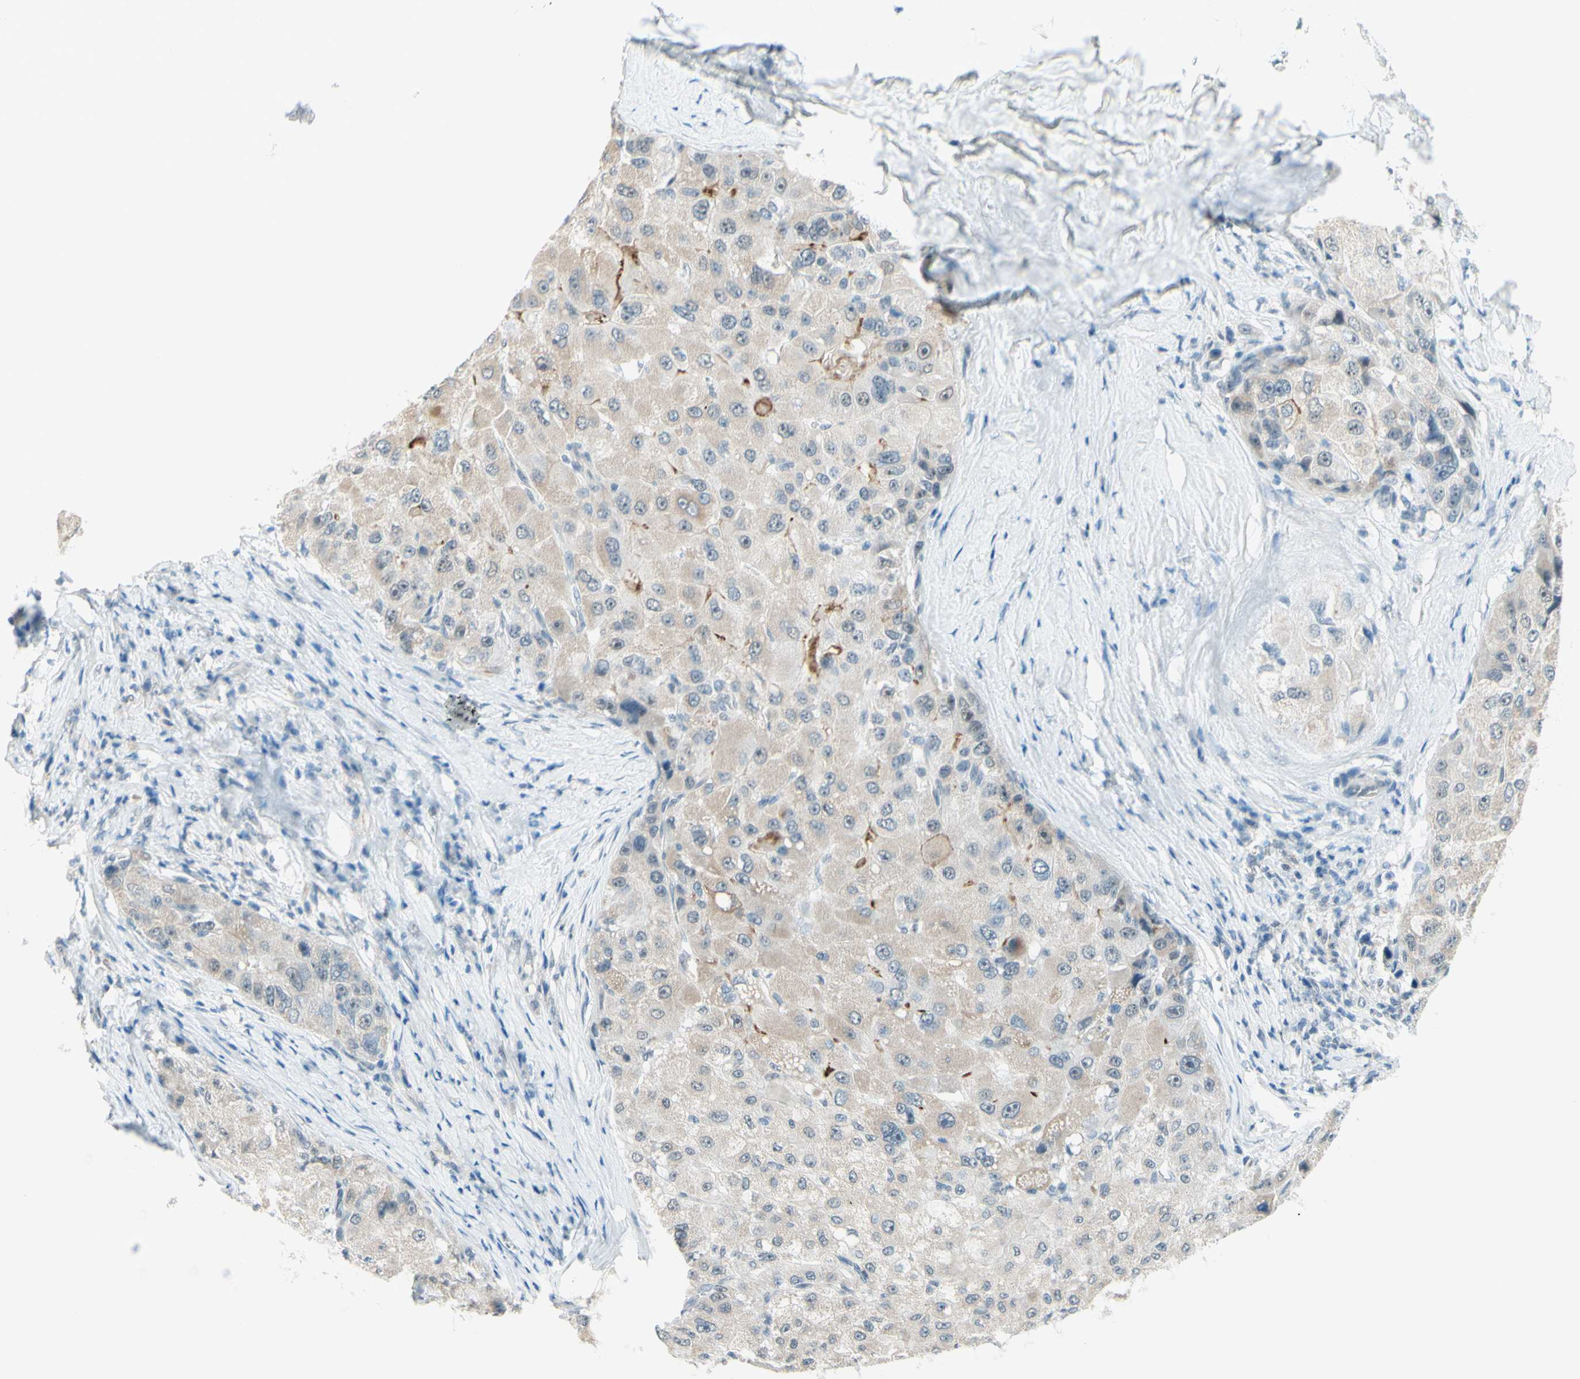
{"staining": {"intensity": "weak", "quantity": "<25%", "location": "cytoplasmic/membranous,nuclear"}, "tissue": "liver cancer", "cell_type": "Tumor cells", "image_type": "cancer", "snomed": [{"axis": "morphology", "description": "Carcinoma, Hepatocellular, NOS"}, {"axis": "topography", "description": "Liver"}], "caption": "A micrograph of liver hepatocellular carcinoma stained for a protein demonstrates no brown staining in tumor cells.", "gene": "JPH1", "patient": {"sex": "male", "age": 80}}